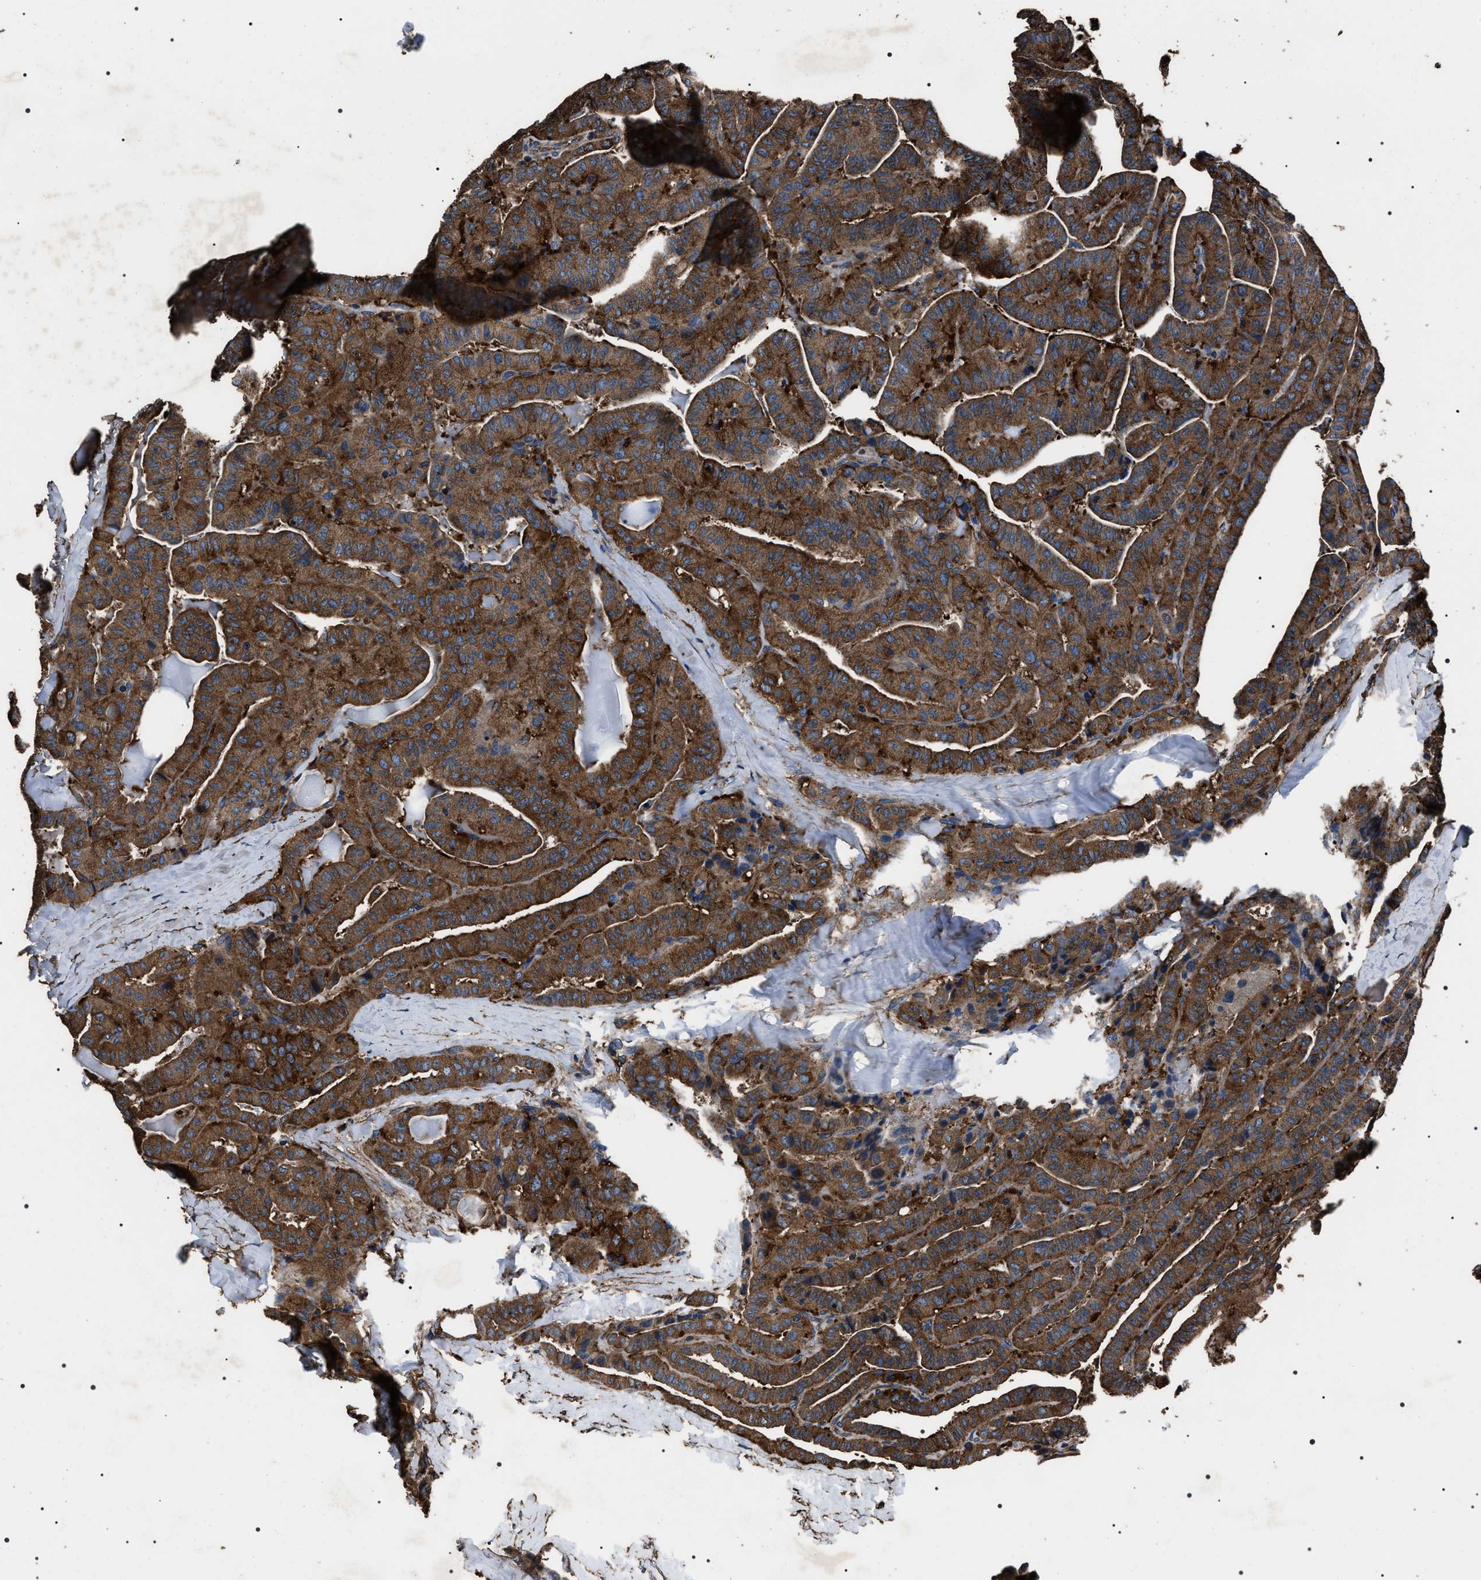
{"staining": {"intensity": "strong", "quantity": ">75%", "location": "cytoplasmic/membranous"}, "tissue": "thyroid cancer", "cell_type": "Tumor cells", "image_type": "cancer", "snomed": [{"axis": "morphology", "description": "Papillary adenocarcinoma, NOS"}, {"axis": "topography", "description": "Thyroid gland"}], "caption": "Immunohistochemistry histopathology image of human thyroid cancer stained for a protein (brown), which exhibits high levels of strong cytoplasmic/membranous expression in about >75% of tumor cells.", "gene": "HSCB", "patient": {"sex": "male", "age": 77}}